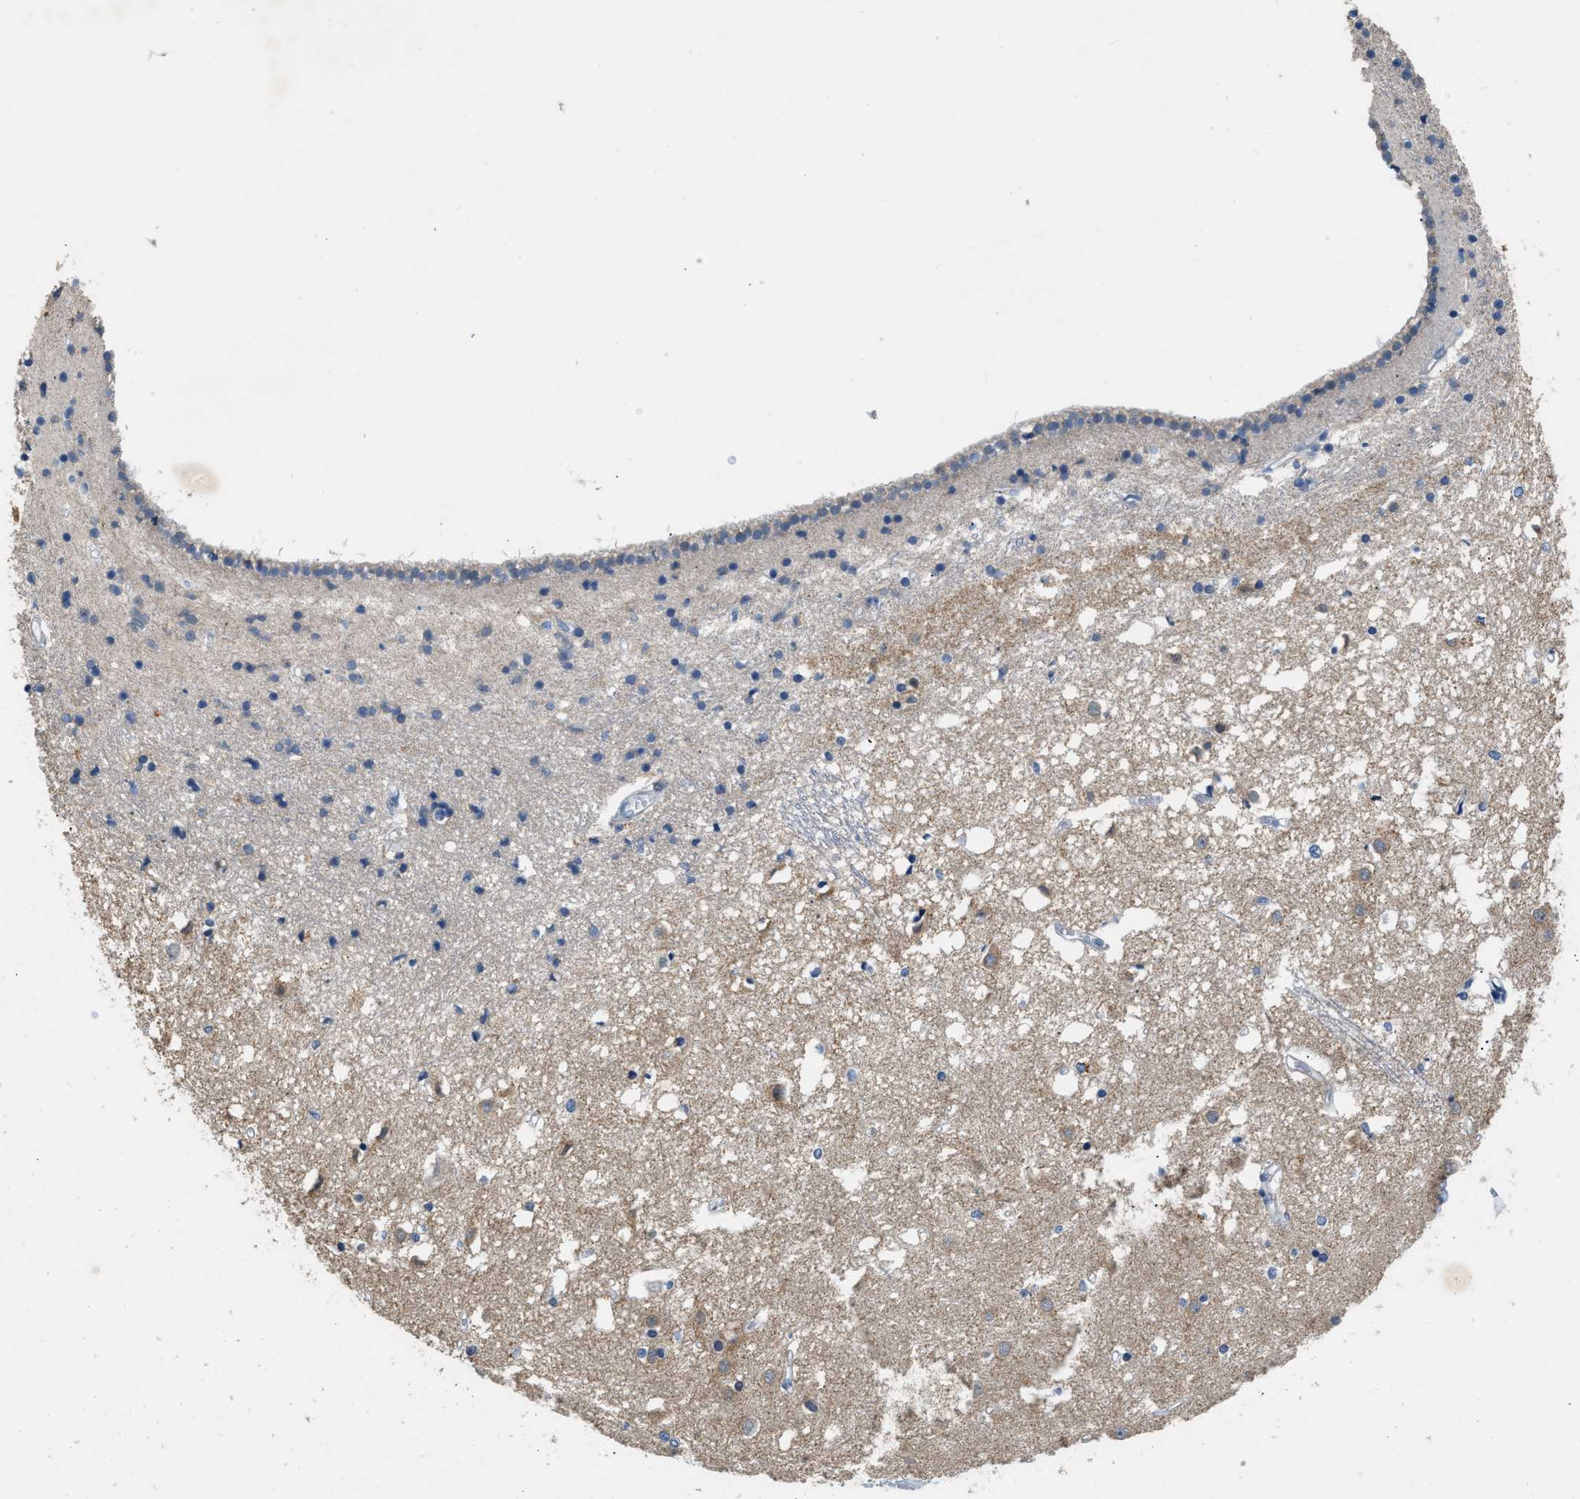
{"staining": {"intensity": "weak", "quantity": "<25%", "location": "cytoplasmic/membranous"}, "tissue": "caudate", "cell_type": "Glial cells", "image_type": "normal", "snomed": [{"axis": "morphology", "description": "Normal tissue, NOS"}, {"axis": "topography", "description": "Lateral ventricle wall"}], "caption": "DAB (3,3'-diaminobenzidine) immunohistochemical staining of benign caudate exhibits no significant expression in glial cells. (DAB (3,3'-diaminobenzidine) IHC with hematoxylin counter stain).", "gene": "TOMM34", "patient": {"sex": "male", "age": 45}}